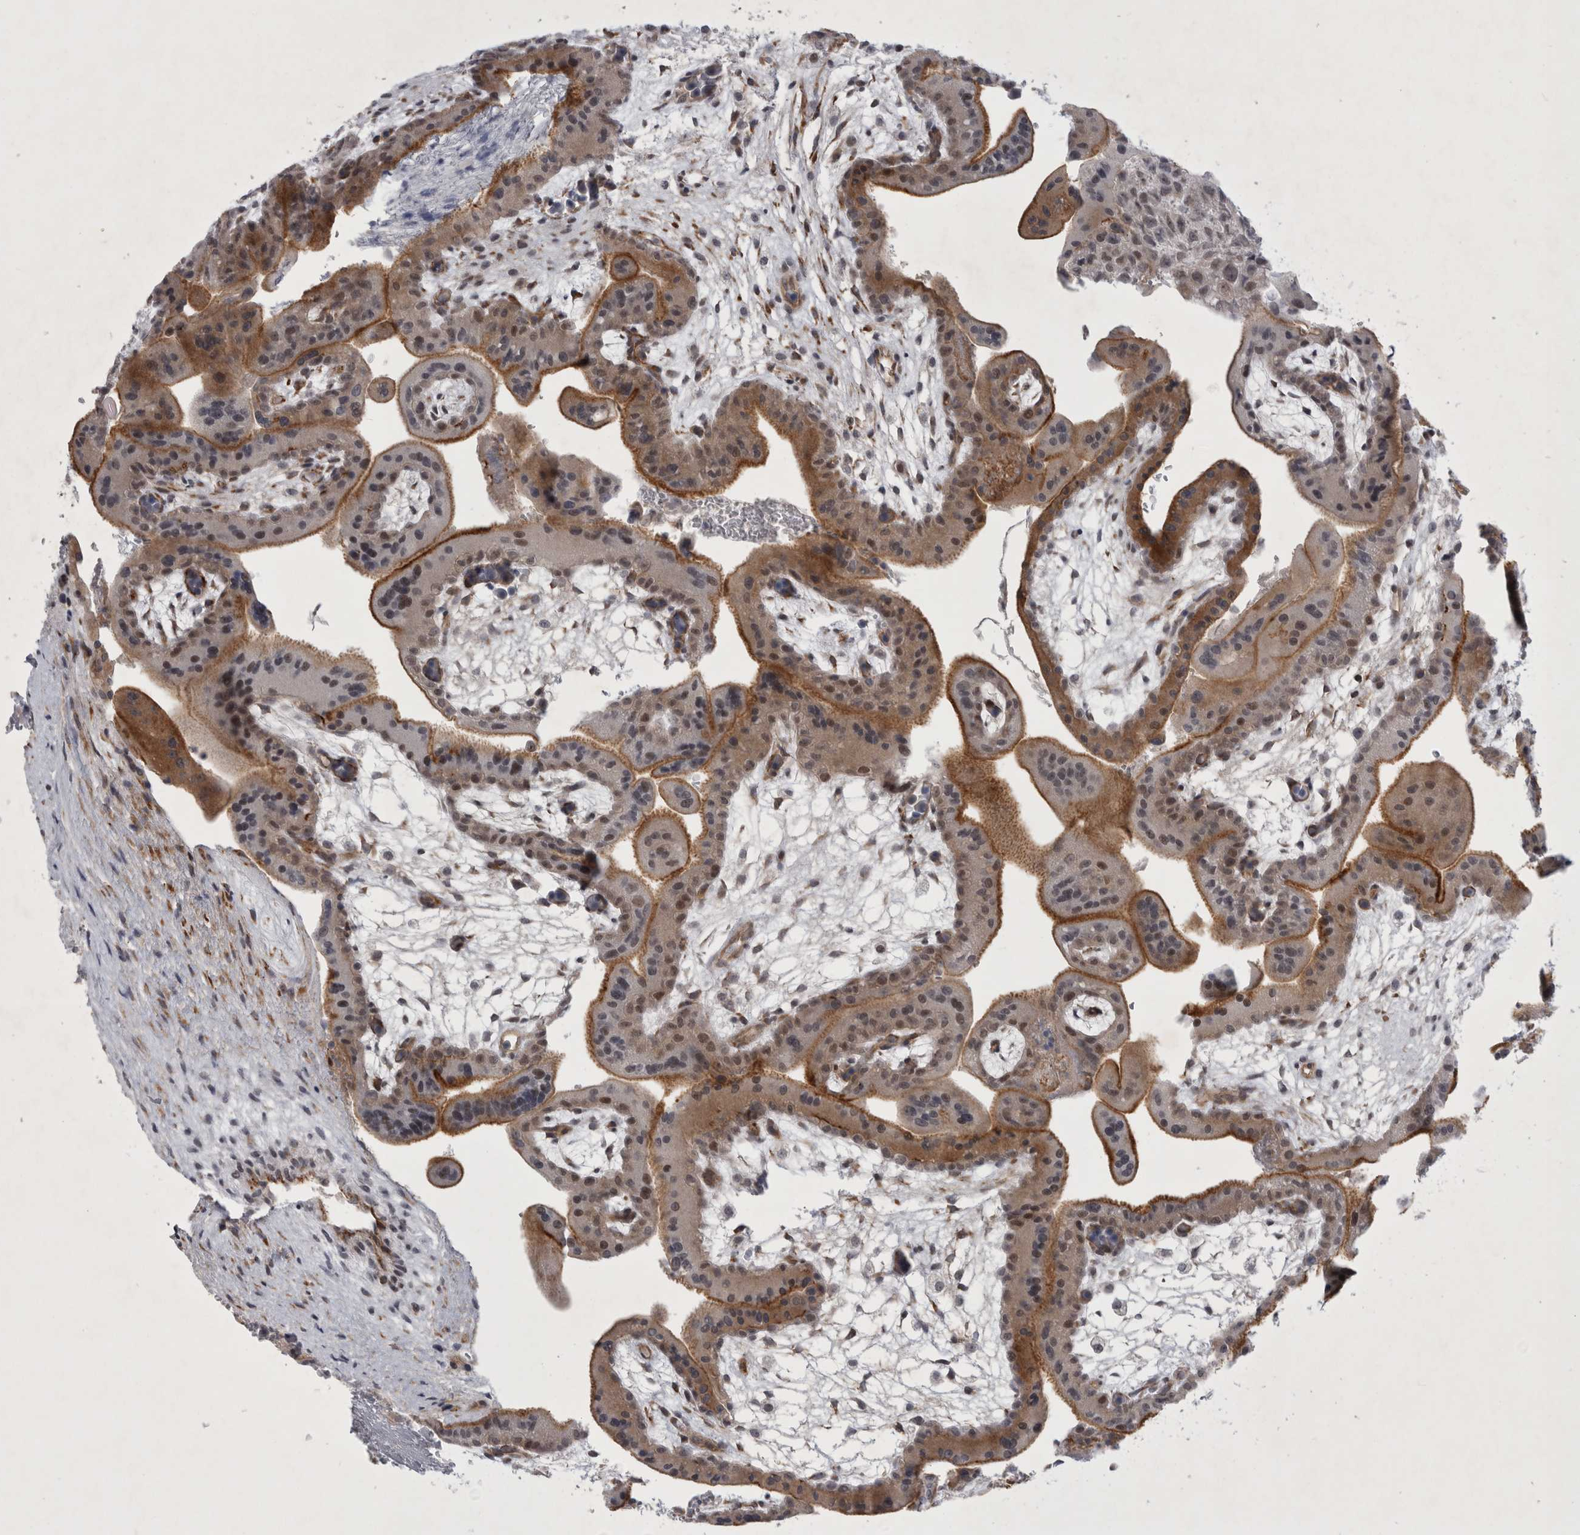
{"staining": {"intensity": "moderate", "quantity": ">75%", "location": "cytoplasmic/membranous"}, "tissue": "placenta", "cell_type": "Decidual cells", "image_type": "normal", "snomed": [{"axis": "morphology", "description": "Normal tissue, NOS"}, {"axis": "topography", "description": "Placenta"}], "caption": "Moderate cytoplasmic/membranous expression is present in approximately >75% of decidual cells in benign placenta. (DAB IHC, brown staining for protein, blue staining for nuclei).", "gene": "PARP11", "patient": {"sex": "female", "age": 35}}